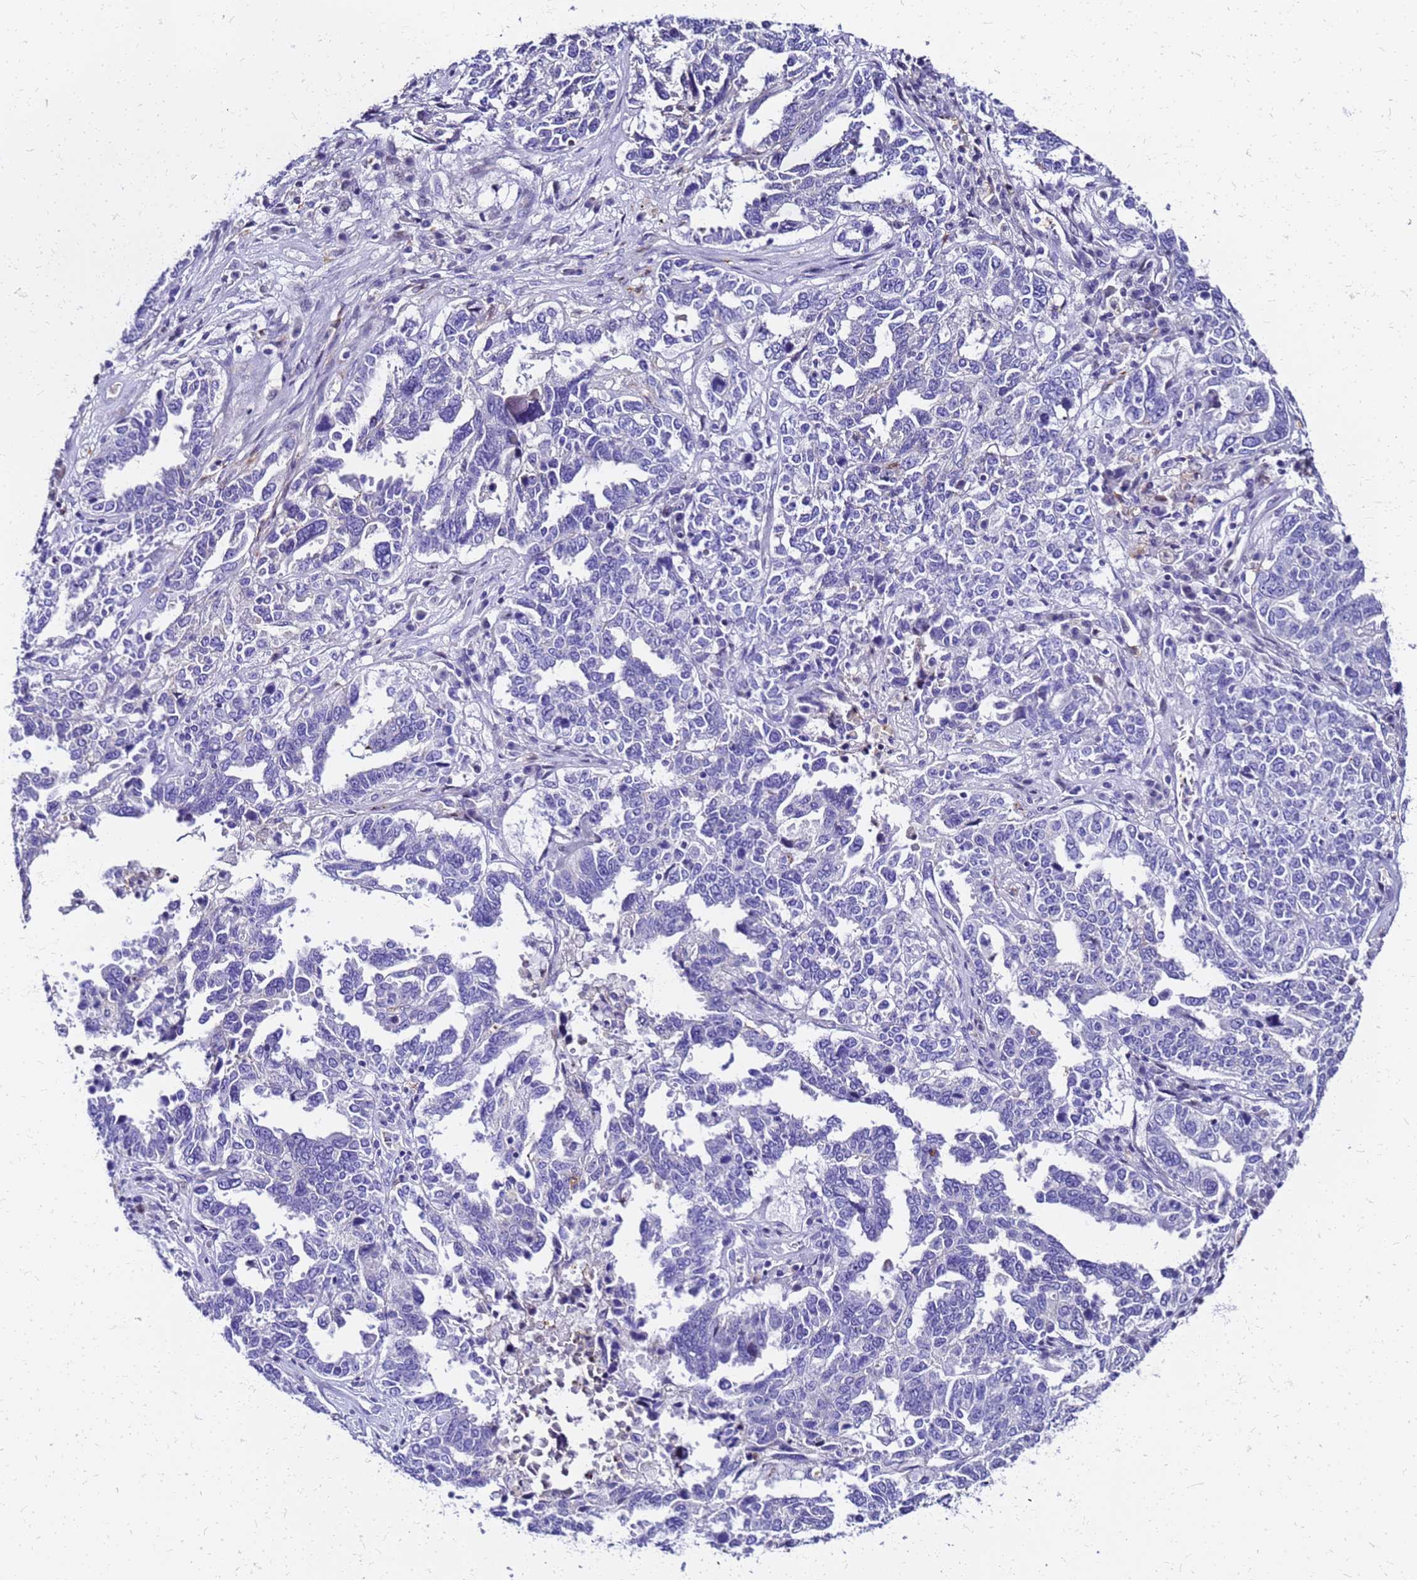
{"staining": {"intensity": "negative", "quantity": "none", "location": "none"}, "tissue": "ovarian cancer", "cell_type": "Tumor cells", "image_type": "cancer", "snomed": [{"axis": "morphology", "description": "Carcinoma, endometroid"}, {"axis": "topography", "description": "Ovary"}], "caption": "A photomicrograph of human ovarian endometroid carcinoma is negative for staining in tumor cells.", "gene": "SMIM21", "patient": {"sex": "female", "age": 62}}